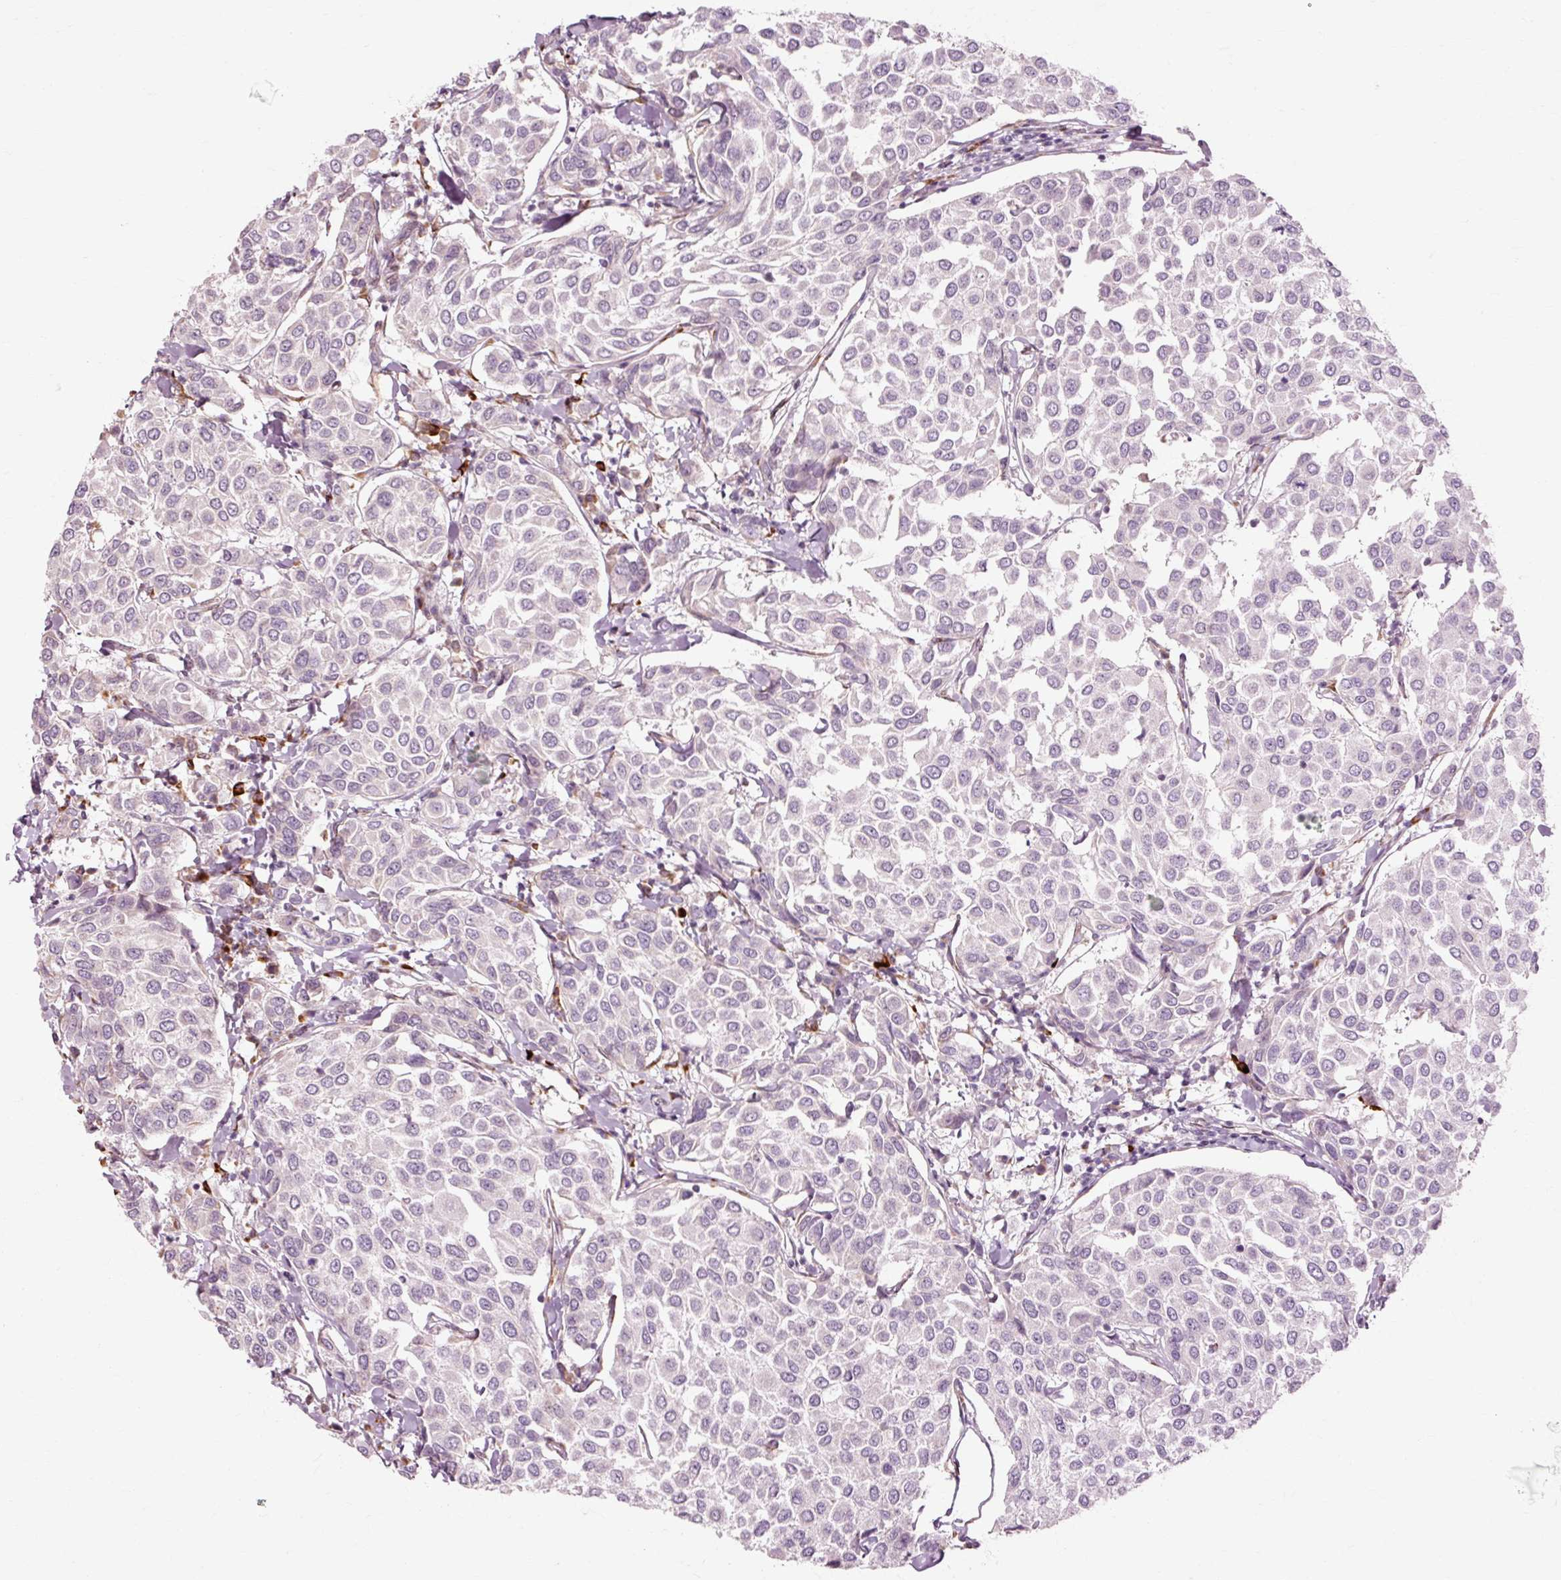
{"staining": {"intensity": "negative", "quantity": "none", "location": "none"}, "tissue": "breast cancer", "cell_type": "Tumor cells", "image_type": "cancer", "snomed": [{"axis": "morphology", "description": "Duct carcinoma"}, {"axis": "topography", "description": "Breast"}], "caption": "A photomicrograph of human breast cancer is negative for staining in tumor cells.", "gene": "RGPD5", "patient": {"sex": "female", "age": 55}}